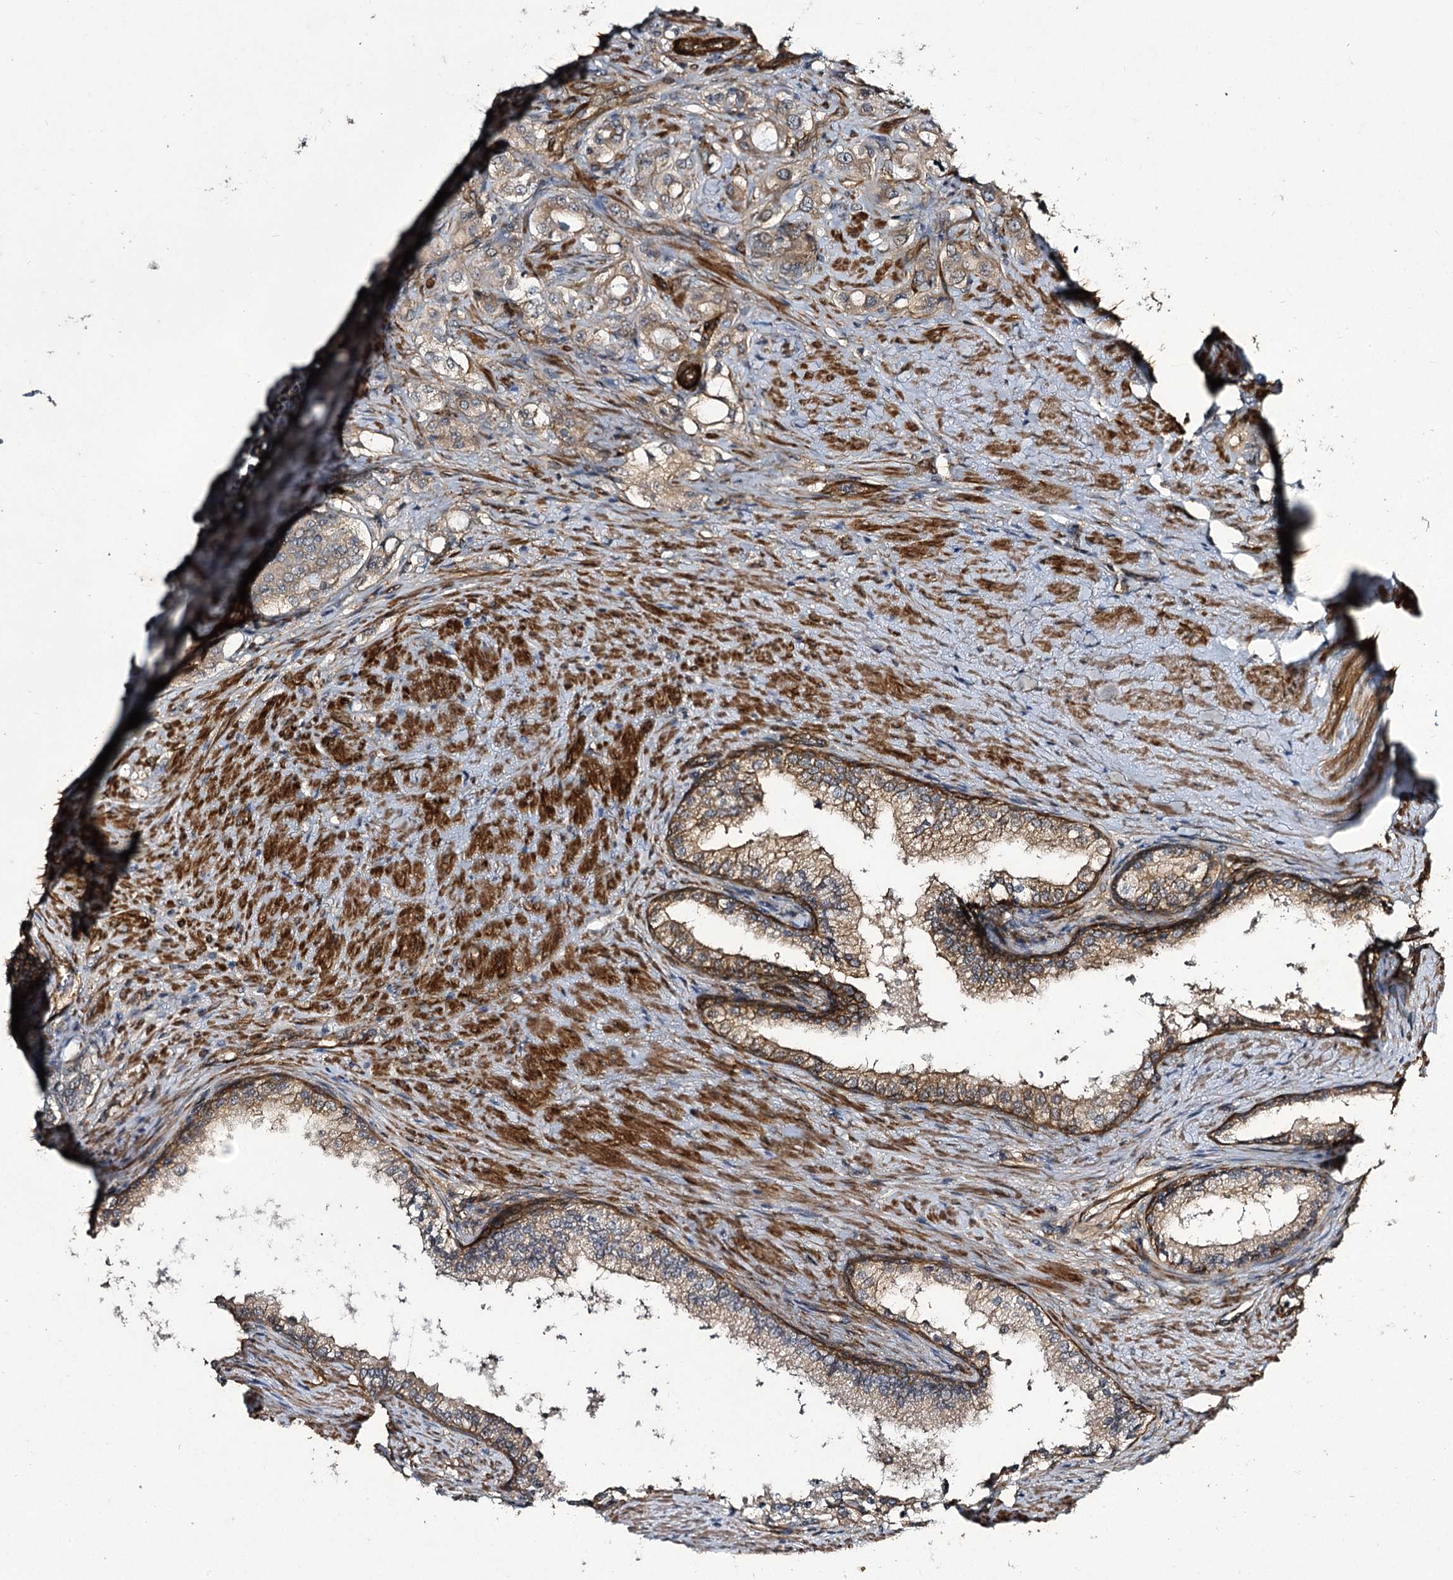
{"staining": {"intensity": "weak", "quantity": ">75%", "location": "cytoplasmic/membranous"}, "tissue": "prostate cancer", "cell_type": "Tumor cells", "image_type": "cancer", "snomed": [{"axis": "morphology", "description": "Adenocarcinoma, High grade"}, {"axis": "topography", "description": "Prostate"}], "caption": "Prostate cancer (high-grade adenocarcinoma) stained with a protein marker exhibits weak staining in tumor cells.", "gene": "MYO1C", "patient": {"sex": "male", "age": 63}}